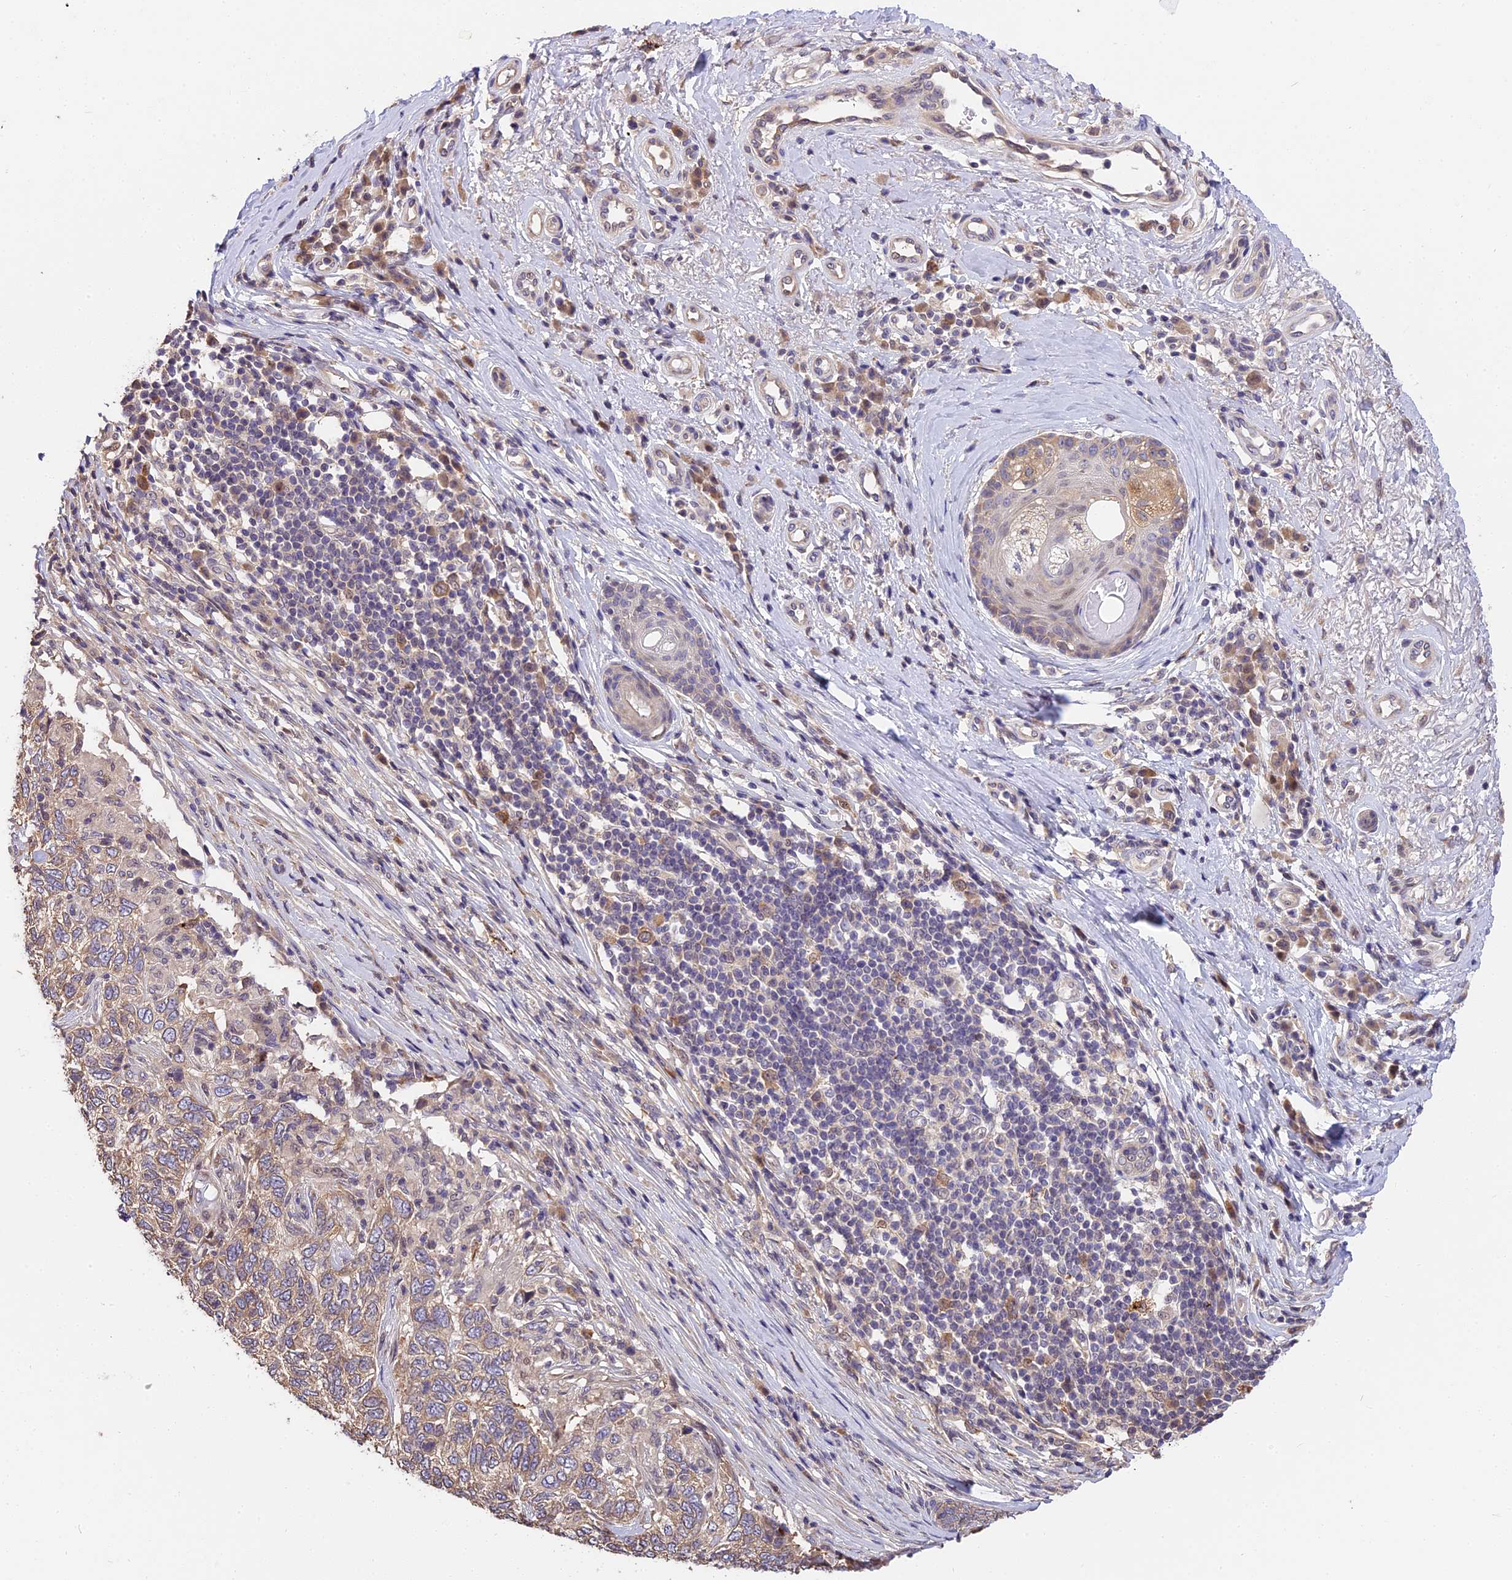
{"staining": {"intensity": "weak", "quantity": "25%-75%", "location": "cytoplasmic/membranous"}, "tissue": "skin cancer", "cell_type": "Tumor cells", "image_type": "cancer", "snomed": [{"axis": "morphology", "description": "Basal cell carcinoma"}, {"axis": "topography", "description": "Skin"}], "caption": "Weak cytoplasmic/membranous staining for a protein is appreciated in about 25%-75% of tumor cells of skin cancer using immunohistochemistry.", "gene": "BSCL2", "patient": {"sex": "female", "age": 65}}